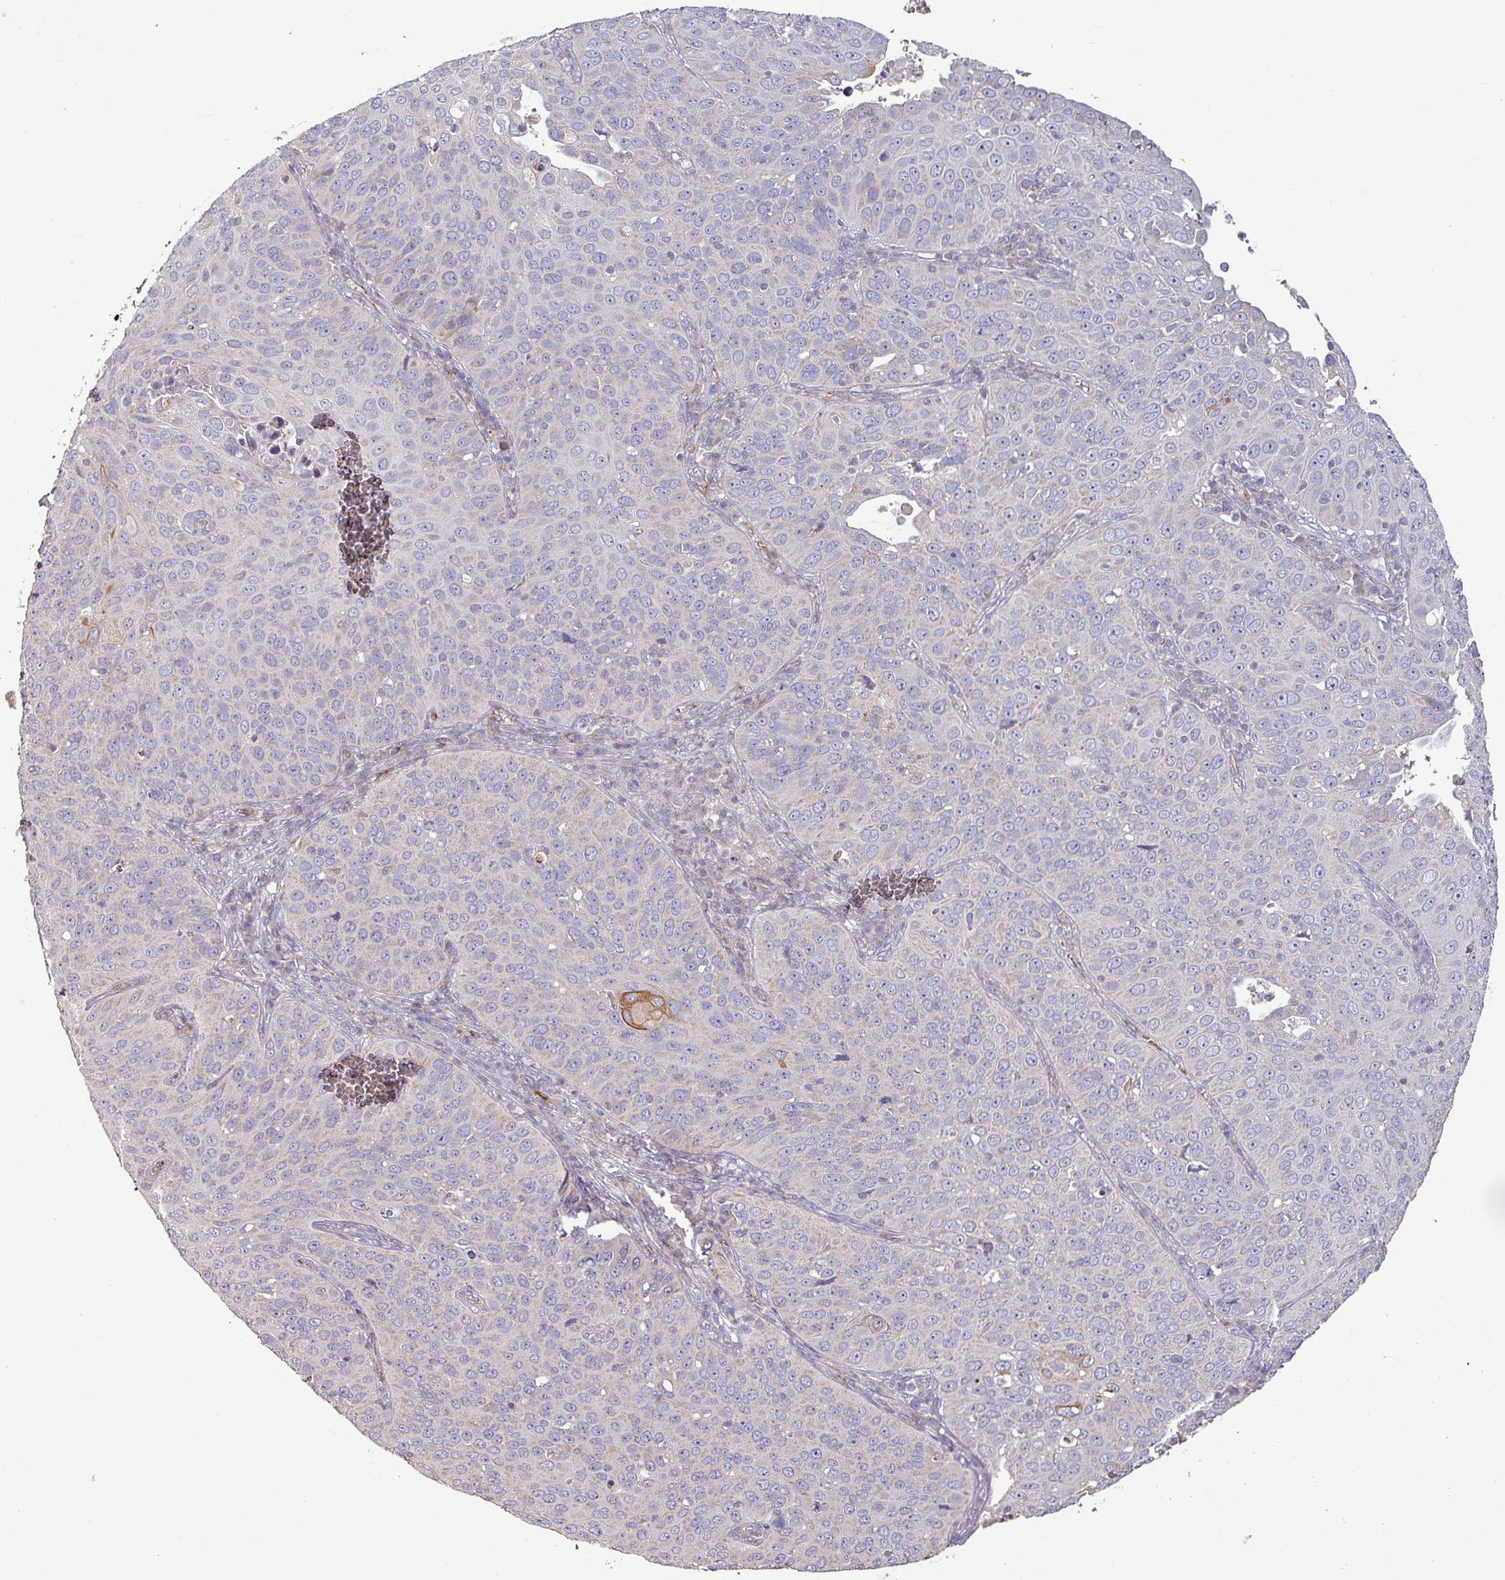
{"staining": {"intensity": "negative", "quantity": "none", "location": "none"}, "tissue": "cervical cancer", "cell_type": "Tumor cells", "image_type": "cancer", "snomed": [{"axis": "morphology", "description": "Squamous cell carcinoma, NOS"}, {"axis": "topography", "description": "Cervix"}], "caption": "A high-resolution histopathology image shows immunohistochemistry staining of cervical cancer, which demonstrates no significant expression in tumor cells. The staining was performed using DAB to visualize the protein expression in brown, while the nuclei were stained in blue with hematoxylin (Magnification: 20x).", "gene": "RPL23A", "patient": {"sex": "female", "age": 36}}